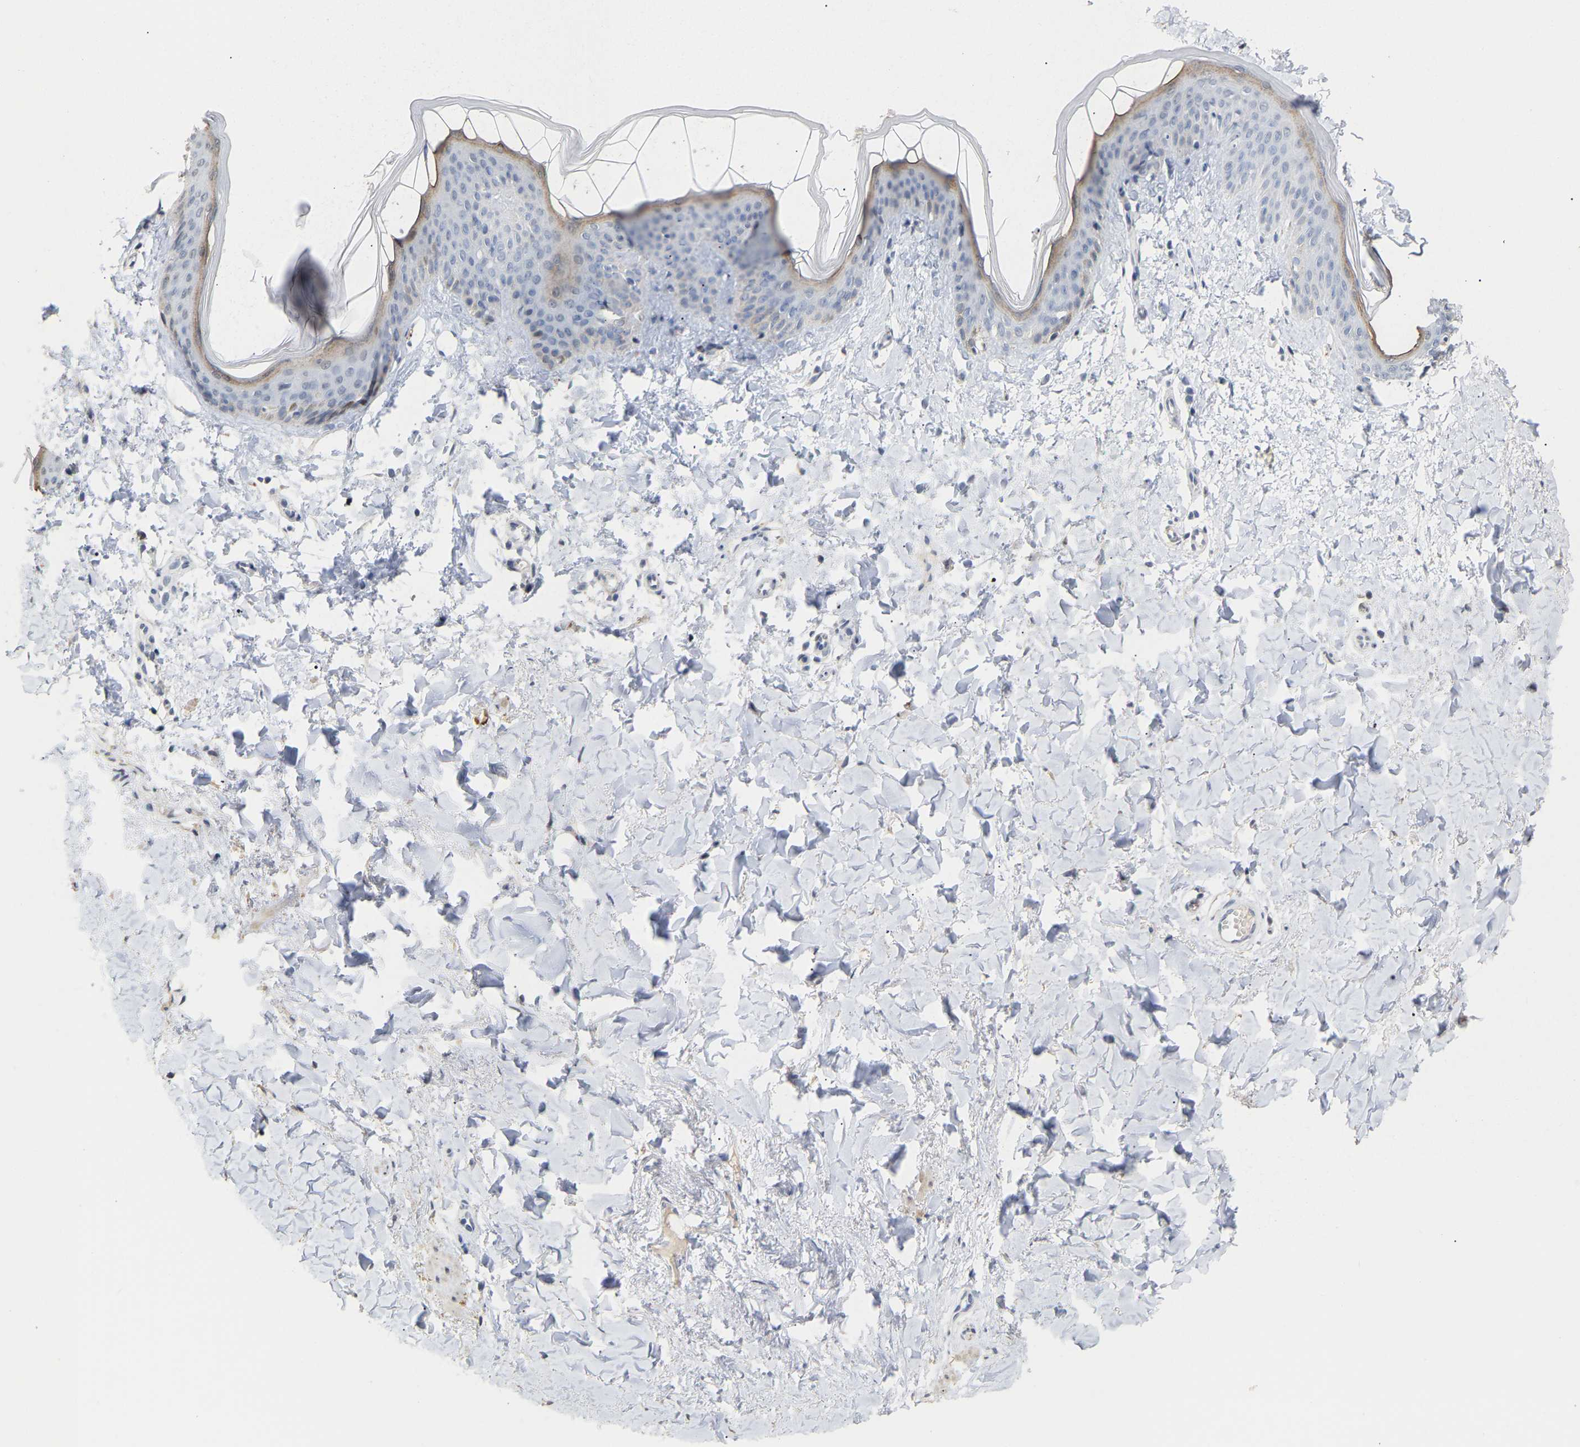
{"staining": {"intensity": "negative", "quantity": "none", "location": "none"}, "tissue": "skin", "cell_type": "Fibroblasts", "image_type": "normal", "snomed": [{"axis": "morphology", "description": "Normal tissue, NOS"}, {"axis": "topography", "description": "Skin"}], "caption": "Protein analysis of benign skin displays no significant expression in fibroblasts.", "gene": "AMPH", "patient": {"sex": "female", "age": 17}}